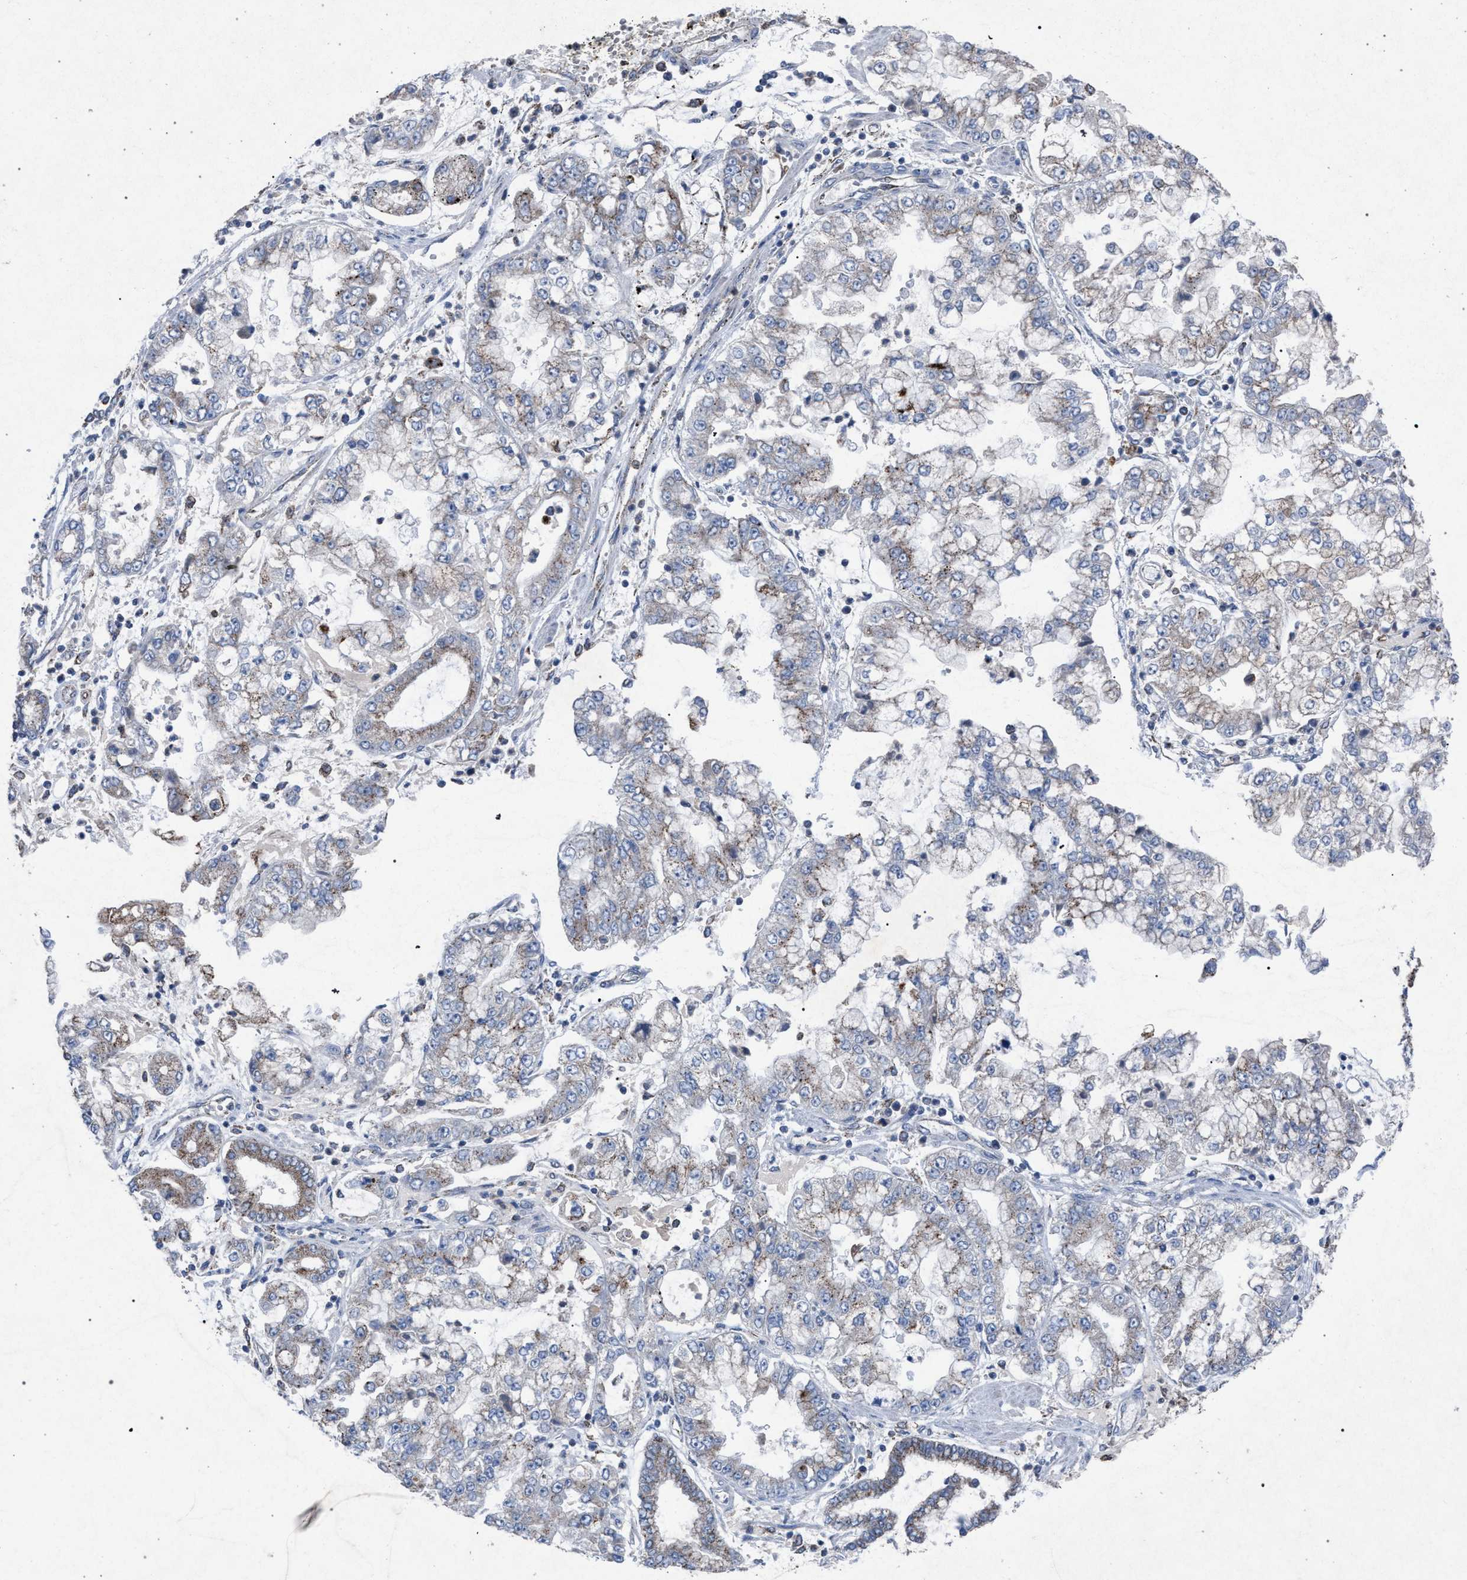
{"staining": {"intensity": "moderate", "quantity": "<25%", "location": "cytoplasmic/membranous"}, "tissue": "stomach cancer", "cell_type": "Tumor cells", "image_type": "cancer", "snomed": [{"axis": "morphology", "description": "Adenocarcinoma, NOS"}, {"axis": "topography", "description": "Stomach"}], "caption": "Immunohistochemical staining of human adenocarcinoma (stomach) demonstrates low levels of moderate cytoplasmic/membranous positivity in about <25% of tumor cells.", "gene": "HSD17B4", "patient": {"sex": "male", "age": 76}}